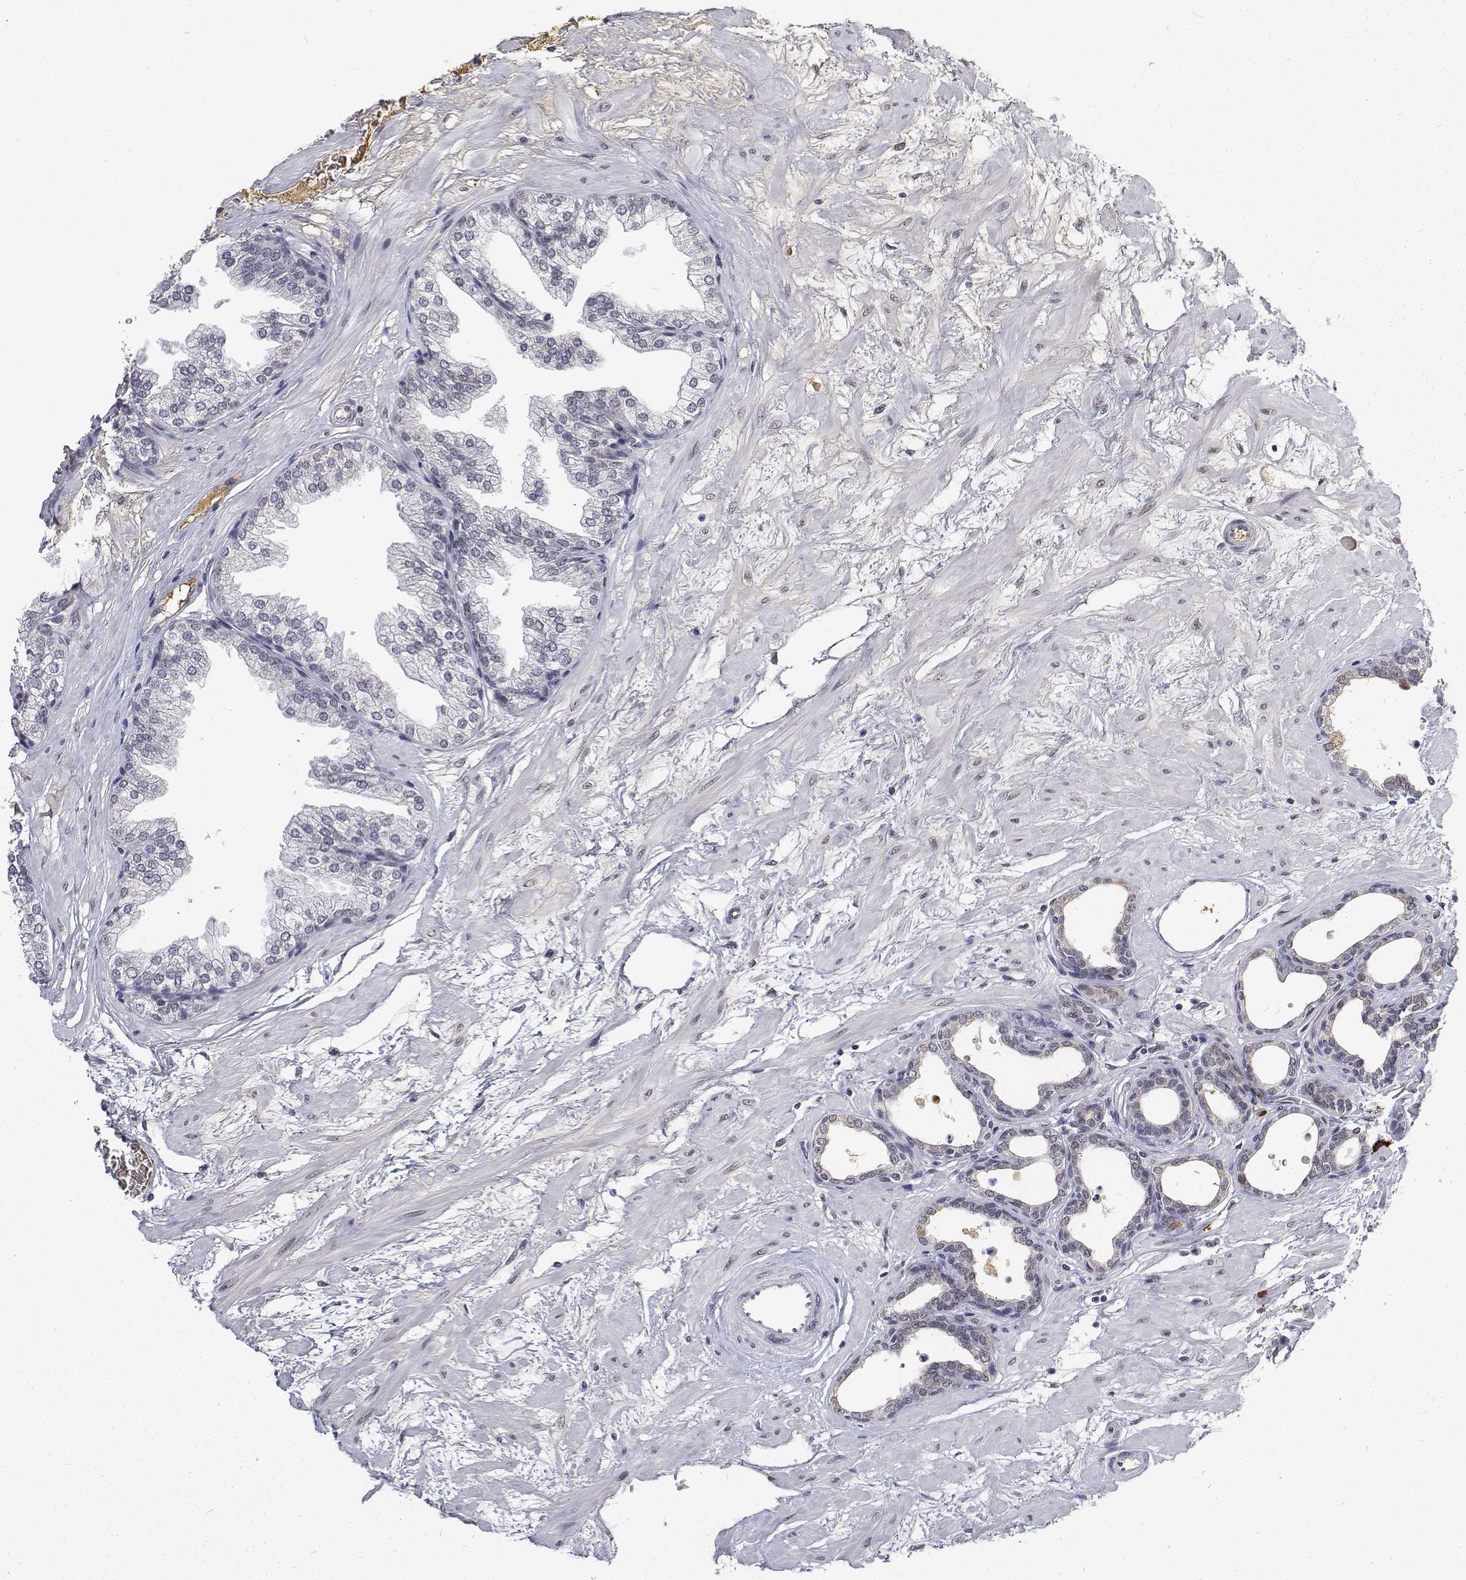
{"staining": {"intensity": "weak", "quantity": "25%-75%", "location": "nuclear"}, "tissue": "prostate", "cell_type": "Glandular cells", "image_type": "normal", "snomed": [{"axis": "morphology", "description": "Normal tissue, NOS"}, {"axis": "topography", "description": "Prostate"}], "caption": "An IHC image of unremarkable tissue is shown. Protein staining in brown labels weak nuclear positivity in prostate within glandular cells.", "gene": "ATRX", "patient": {"sex": "male", "age": 37}}